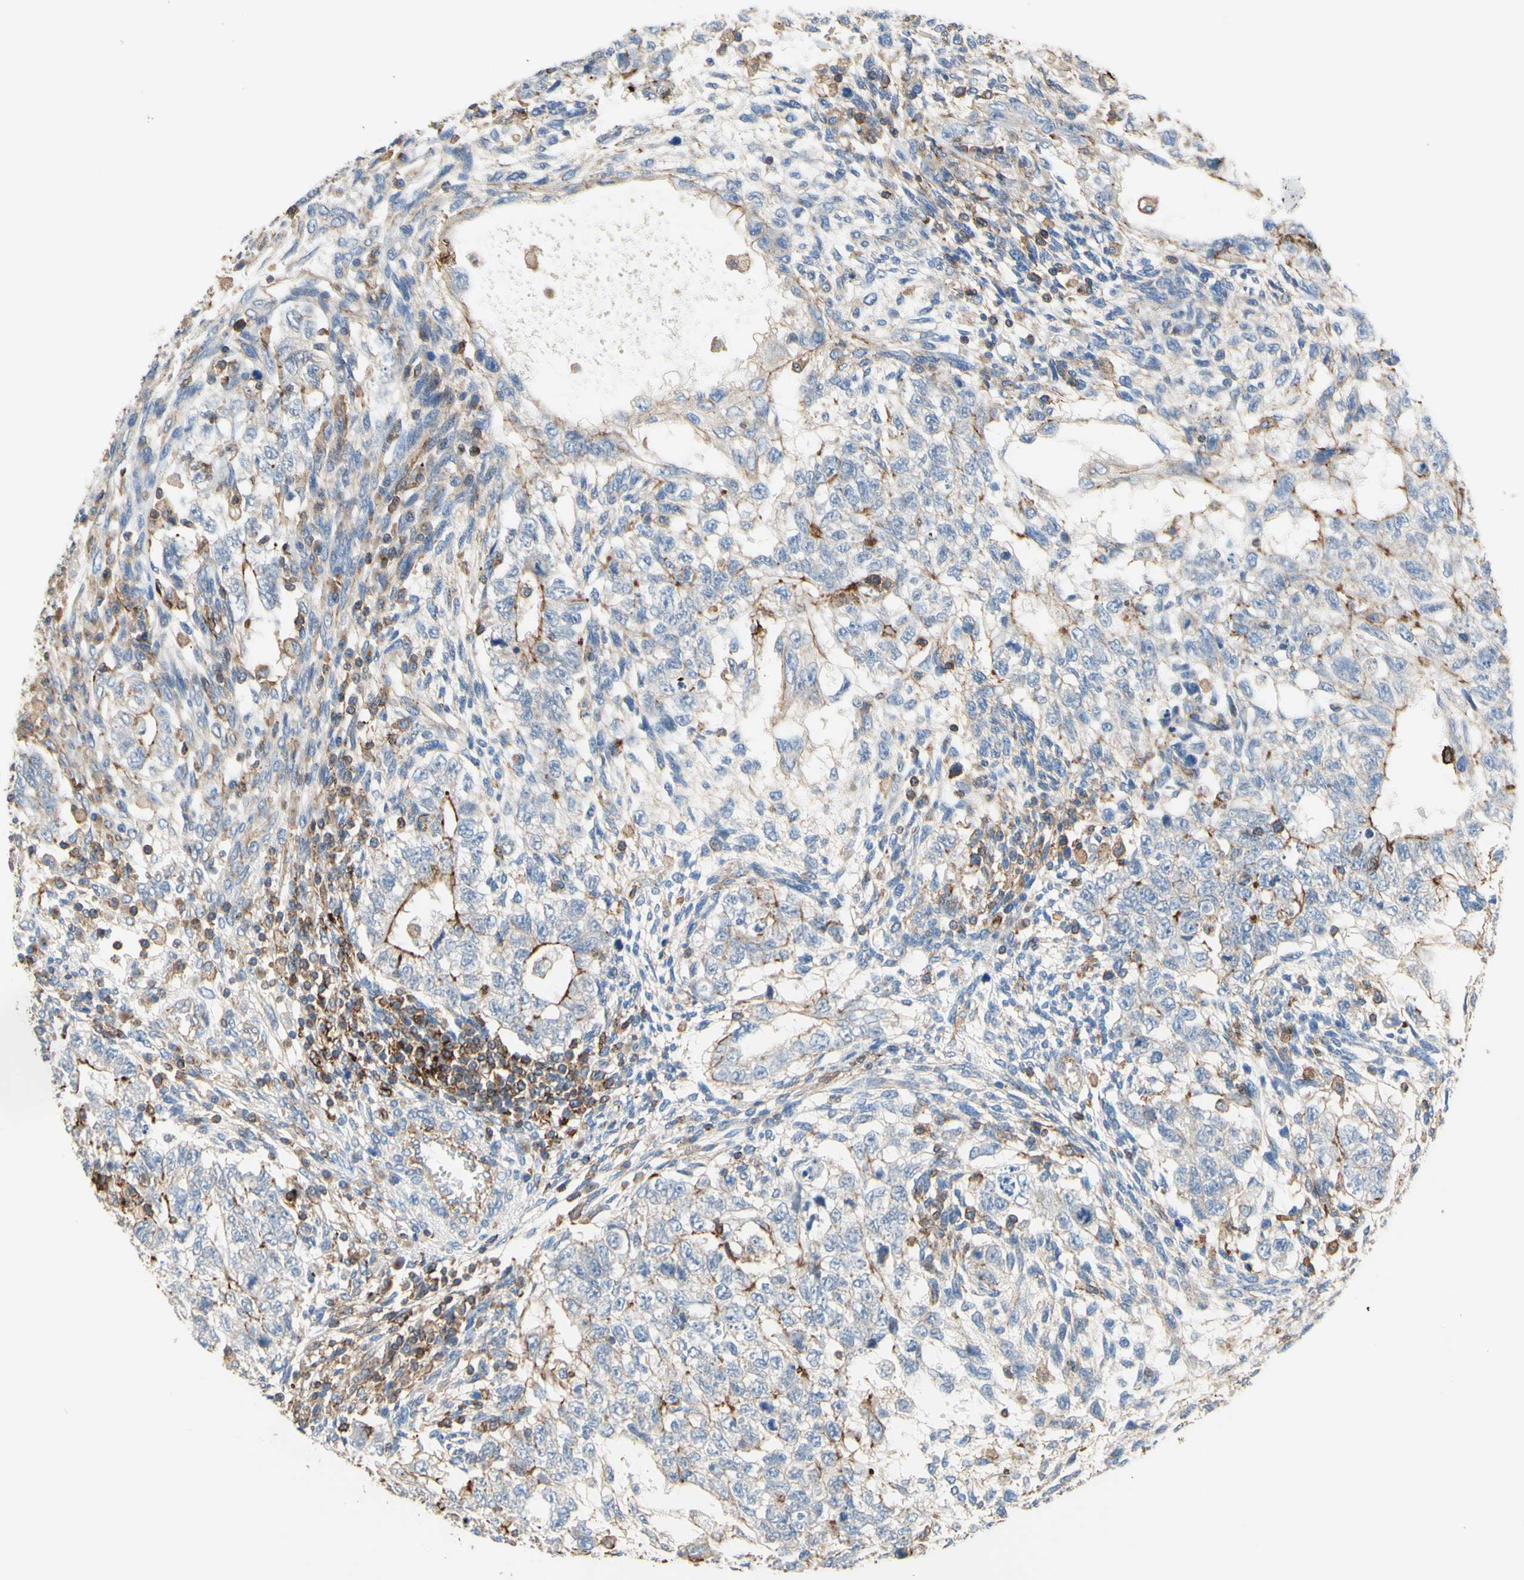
{"staining": {"intensity": "moderate", "quantity": "<25%", "location": "cytoplasmic/membranous"}, "tissue": "testis cancer", "cell_type": "Tumor cells", "image_type": "cancer", "snomed": [{"axis": "morphology", "description": "Normal tissue, NOS"}, {"axis": "morphology", "description": "Carcinoma, Embryonal, NOS"}, {"axis": "topography", "description": "Testis"}], "caption": "Immunohistochemical staining of human testis cancer (embryonal carcinoma) shows low levels of moderate cytoplasmic/membranous protein positivity in approximately <25% of tumor cells.", "gene": "SEMA4C", "patient": {"sex": "male", "age": 36}}